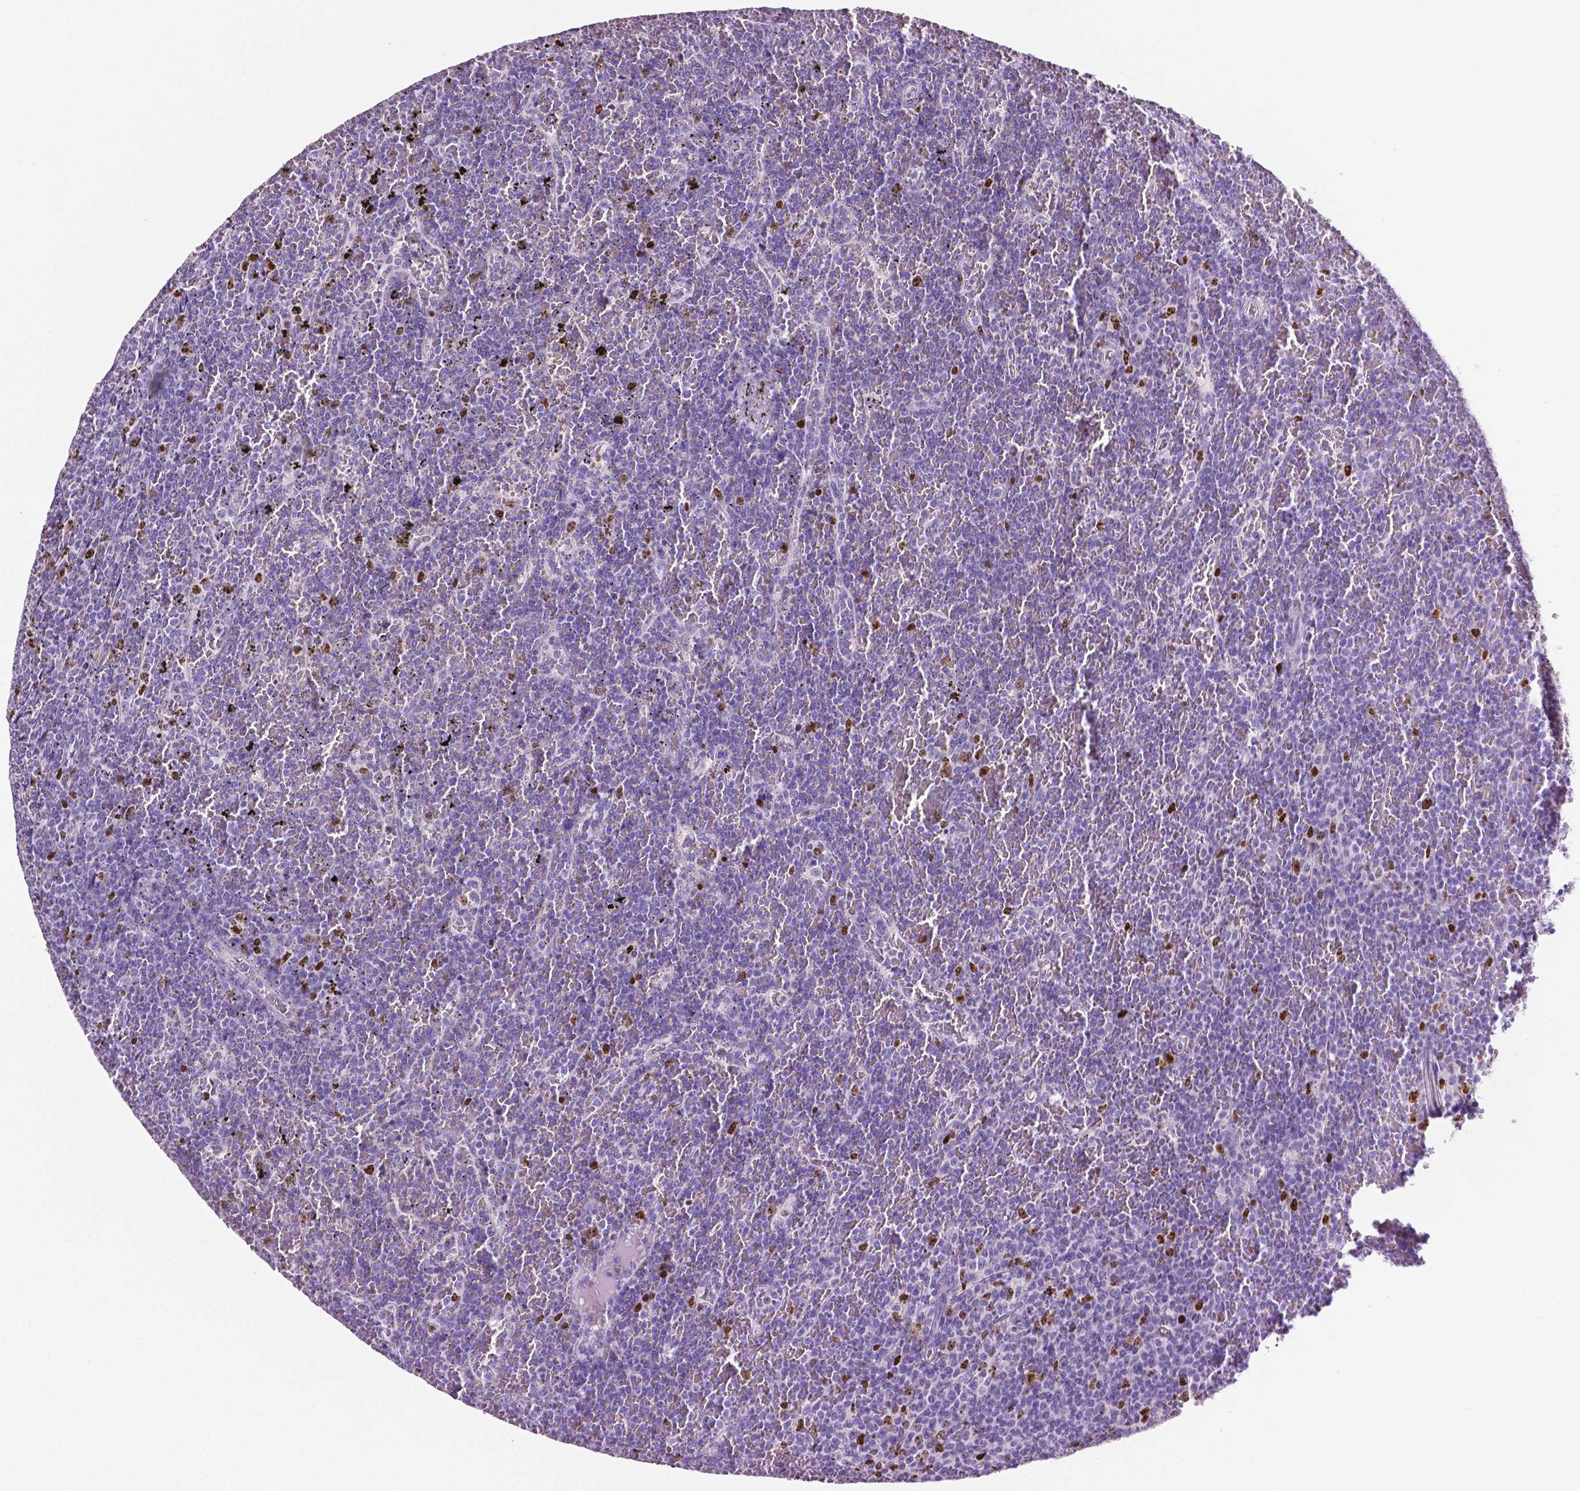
{"staining": {"intensity": "moderate", "quantity": "<25%", "location": "nuclear"}, "tissue": "lymphoma", "cell_type": "Tumor cells", "image_type": "cancer", "snomed": [{"axis": "morphology", "description": "Malignant lymphoma, non-Hodgkin's type, Low grade"}, {"axis": "topography", "description": "Spleen"}], "caption": "Immunohistochemical staining of human low-grade malignant lymphoma, non-Hodgkin's type shows low levels of moderate nuclear protein positivity in about <25% of tumor cells. Nuclei are stained in blue.", "gene": "SIAH2", "patient": {"sex": "female", "age": 77}}